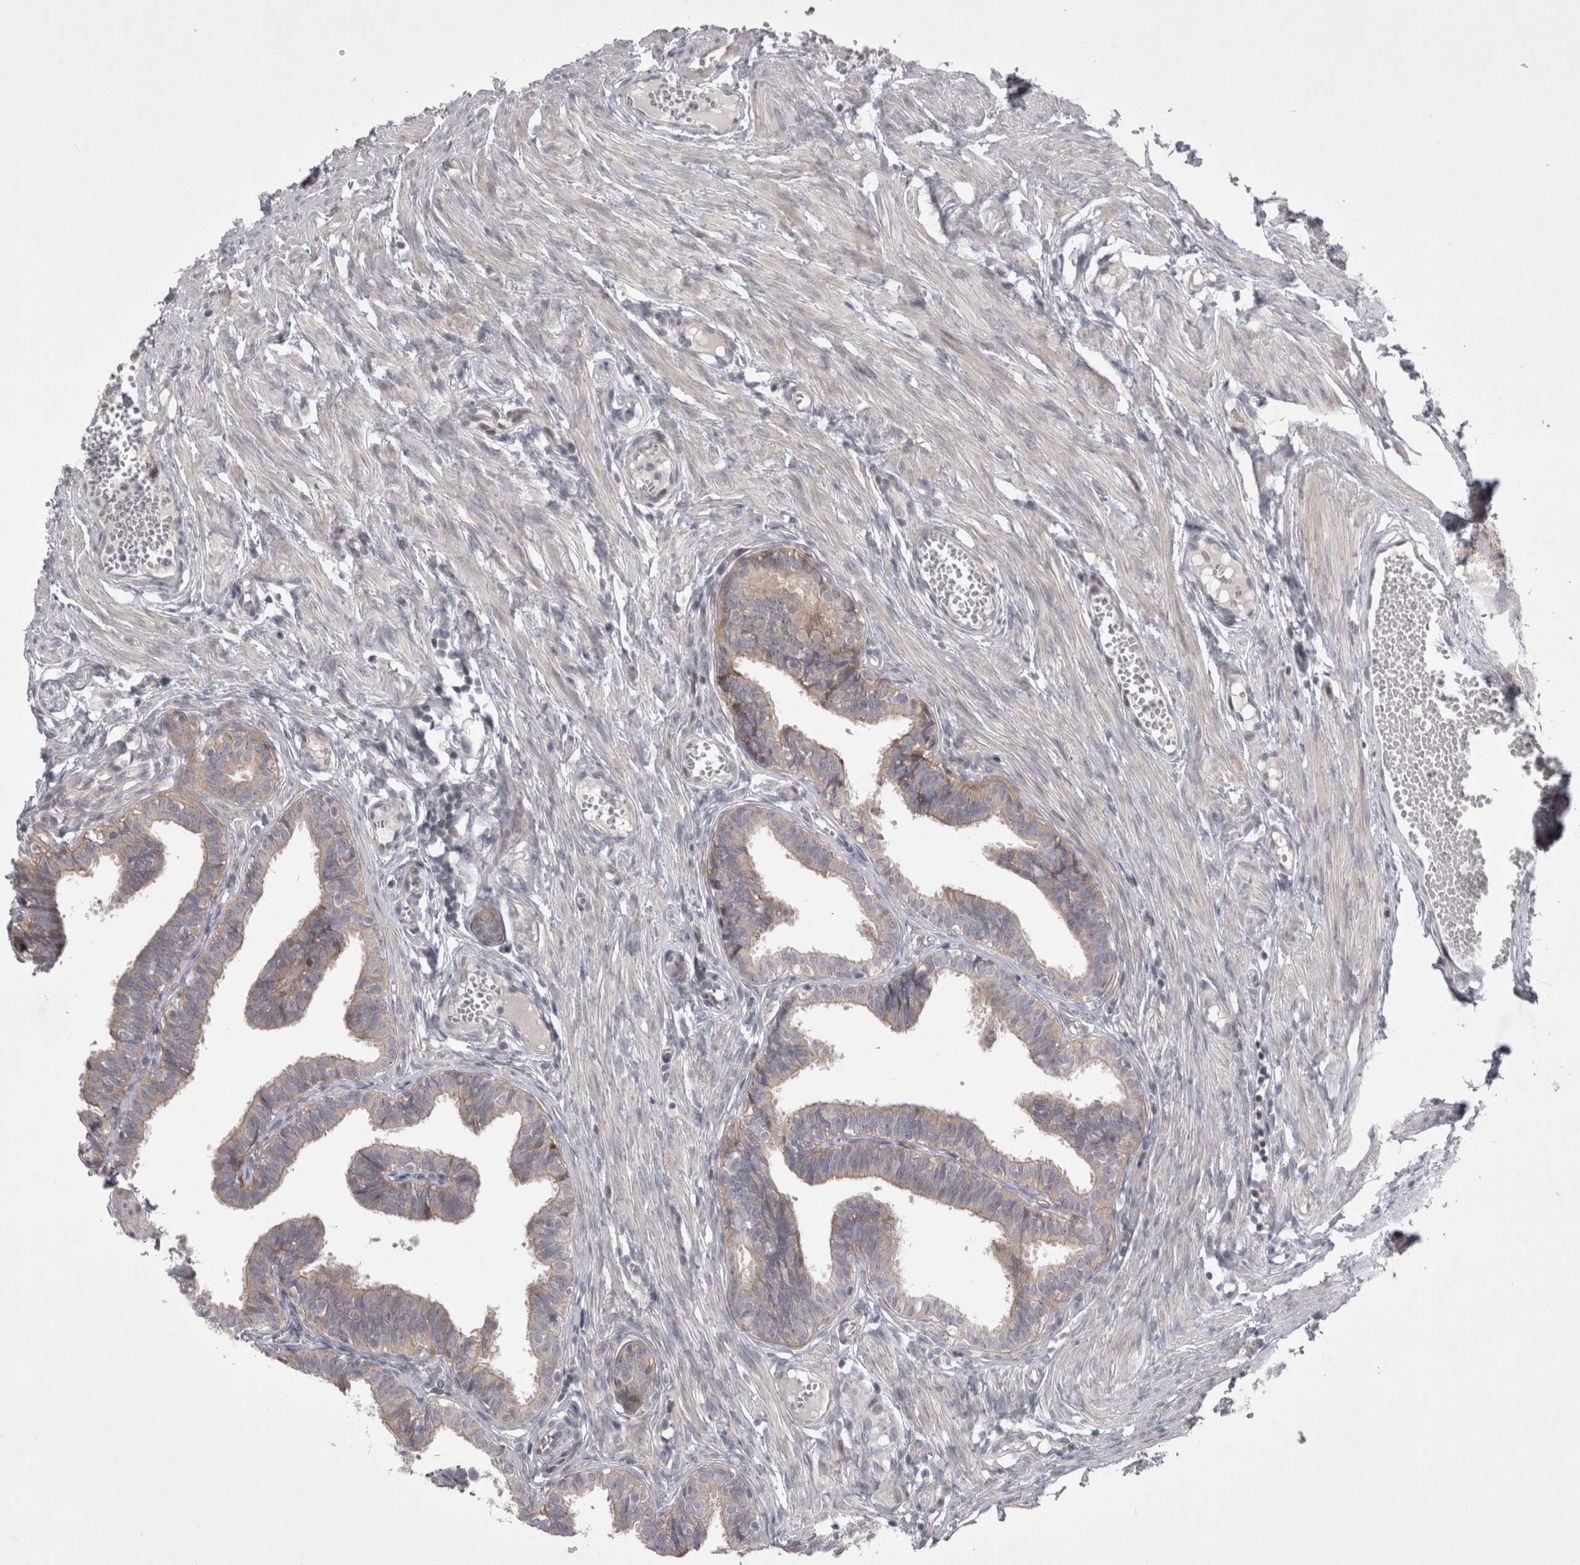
{"staining": {"intensity": "weak", "quantity": "25%-75%", "location": "cytoplasmic/membranous"}, "tissue": "fallopian tube", "cell_type": "Glandular cells", "image_type": "normal", "snomed": [{"axis": "morphology", "description": "Normal tissue, NOS"}, {"axis": "topography", "description": "Fallopian tube"}, {"axis": "topography", "description": "Ovary"}], "caption": "Protein expression by IHC shows weak cytoplasmic/membranous staining in about 25%-75% of glandular cells in benign fallopian tube. (DAB (3,3'-diaminobenzidine) IHC with brightfield microscopy, high magnification).", "gene": "NENF", "patient": {"sex": "female", "age": 23}}